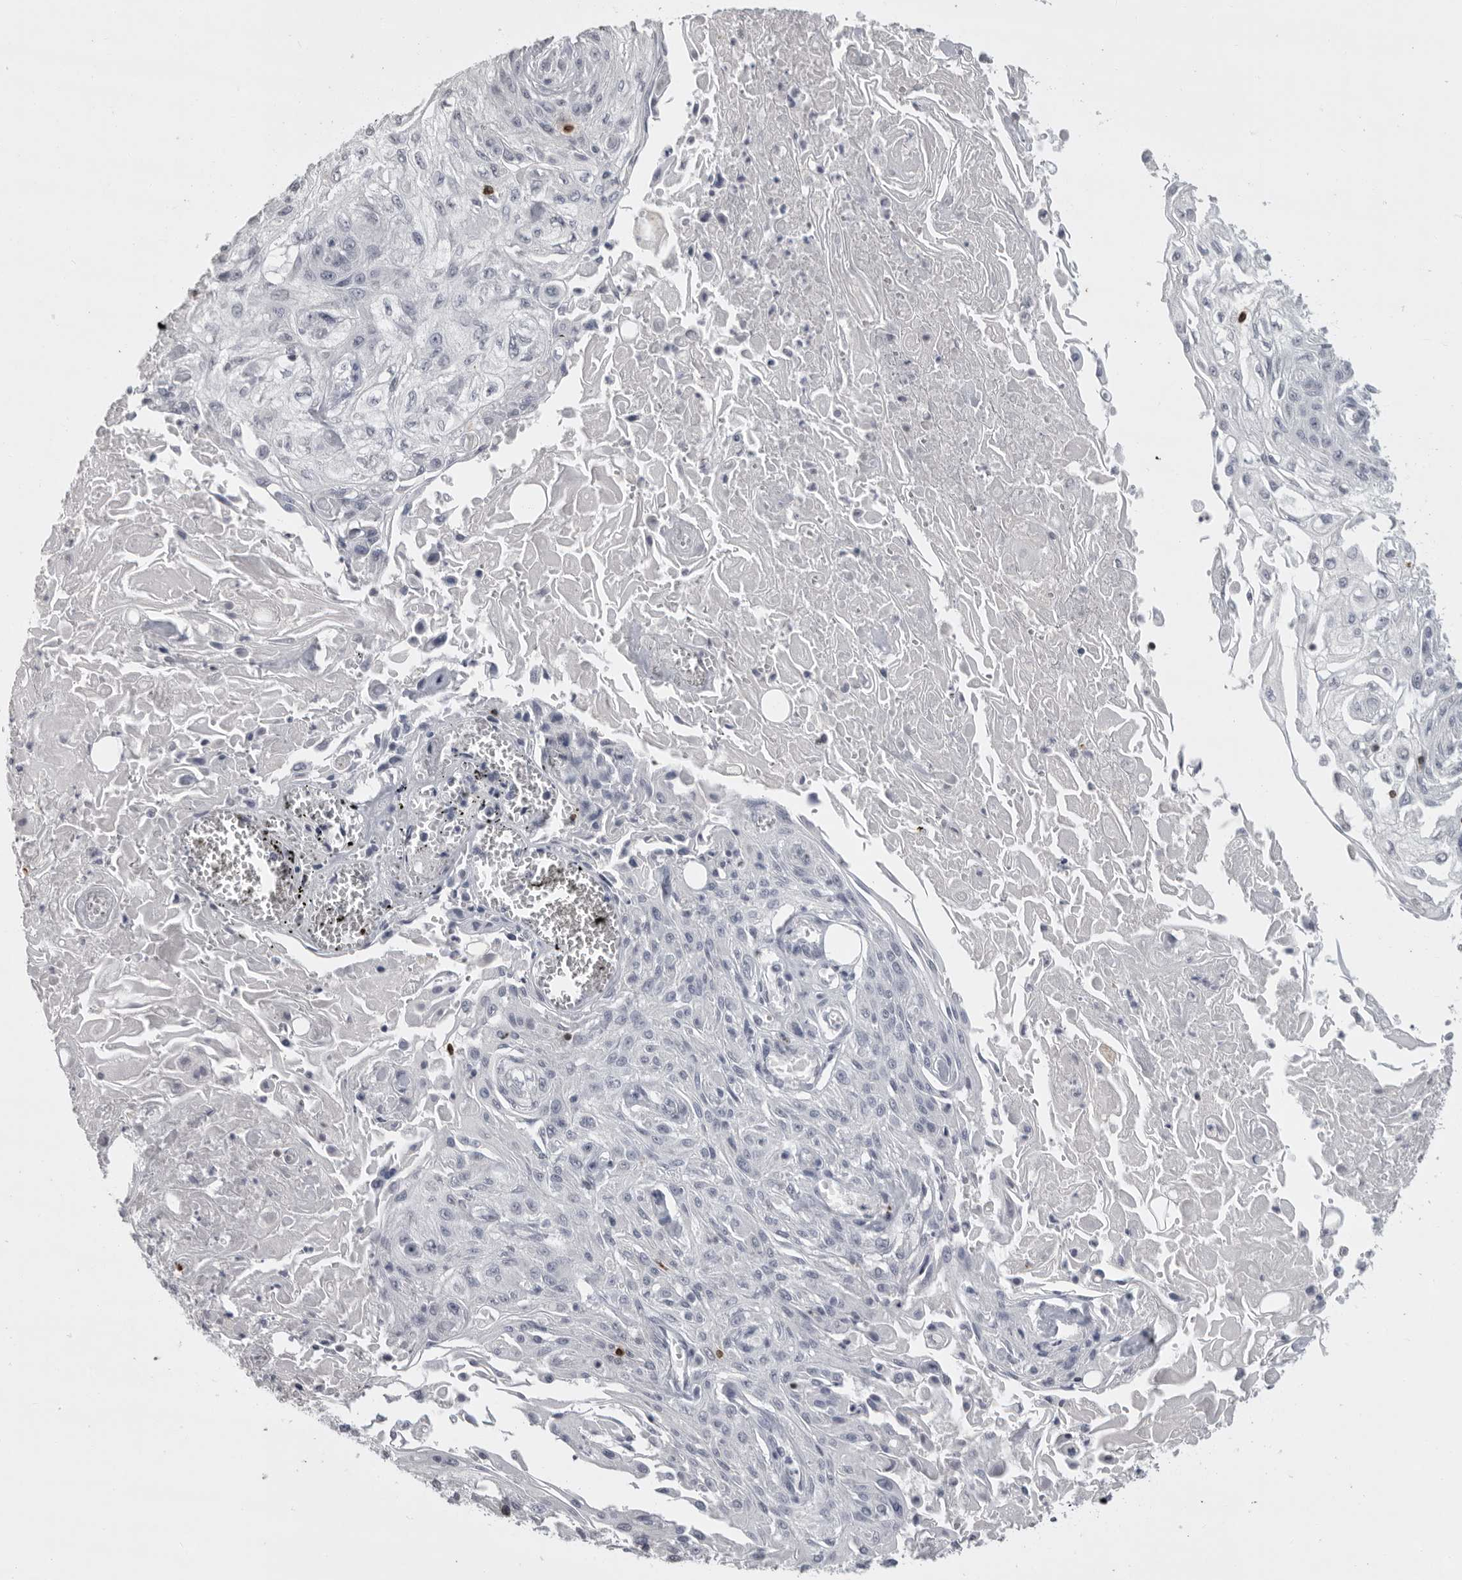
{"staining": {"intensity": "negative", "quantity": "none", "location": "none"}, "tissue": "skin cancer", "cell_type": "Tumor cells", "image_type": "cancer", "snomed": [{"axis": "morphology", "description": "Squamous cell carcinoma, NOS"}, {"axis": "morphology", "description": "Squamous cell carcinoma, metastatic, NOS"}, {"axis": "topography", "description": "Skin"}, {"axis": "topography", "description": "Lymph node"}], "caption": "IHC histopathology image of human skin cancer (metastatic squamous cell carcinoma) stained for a protein (brown), which demonstrates no positivity in tumor cells.", "gene": "GNLY", "patient": {"sex": "male", "age": 75}}